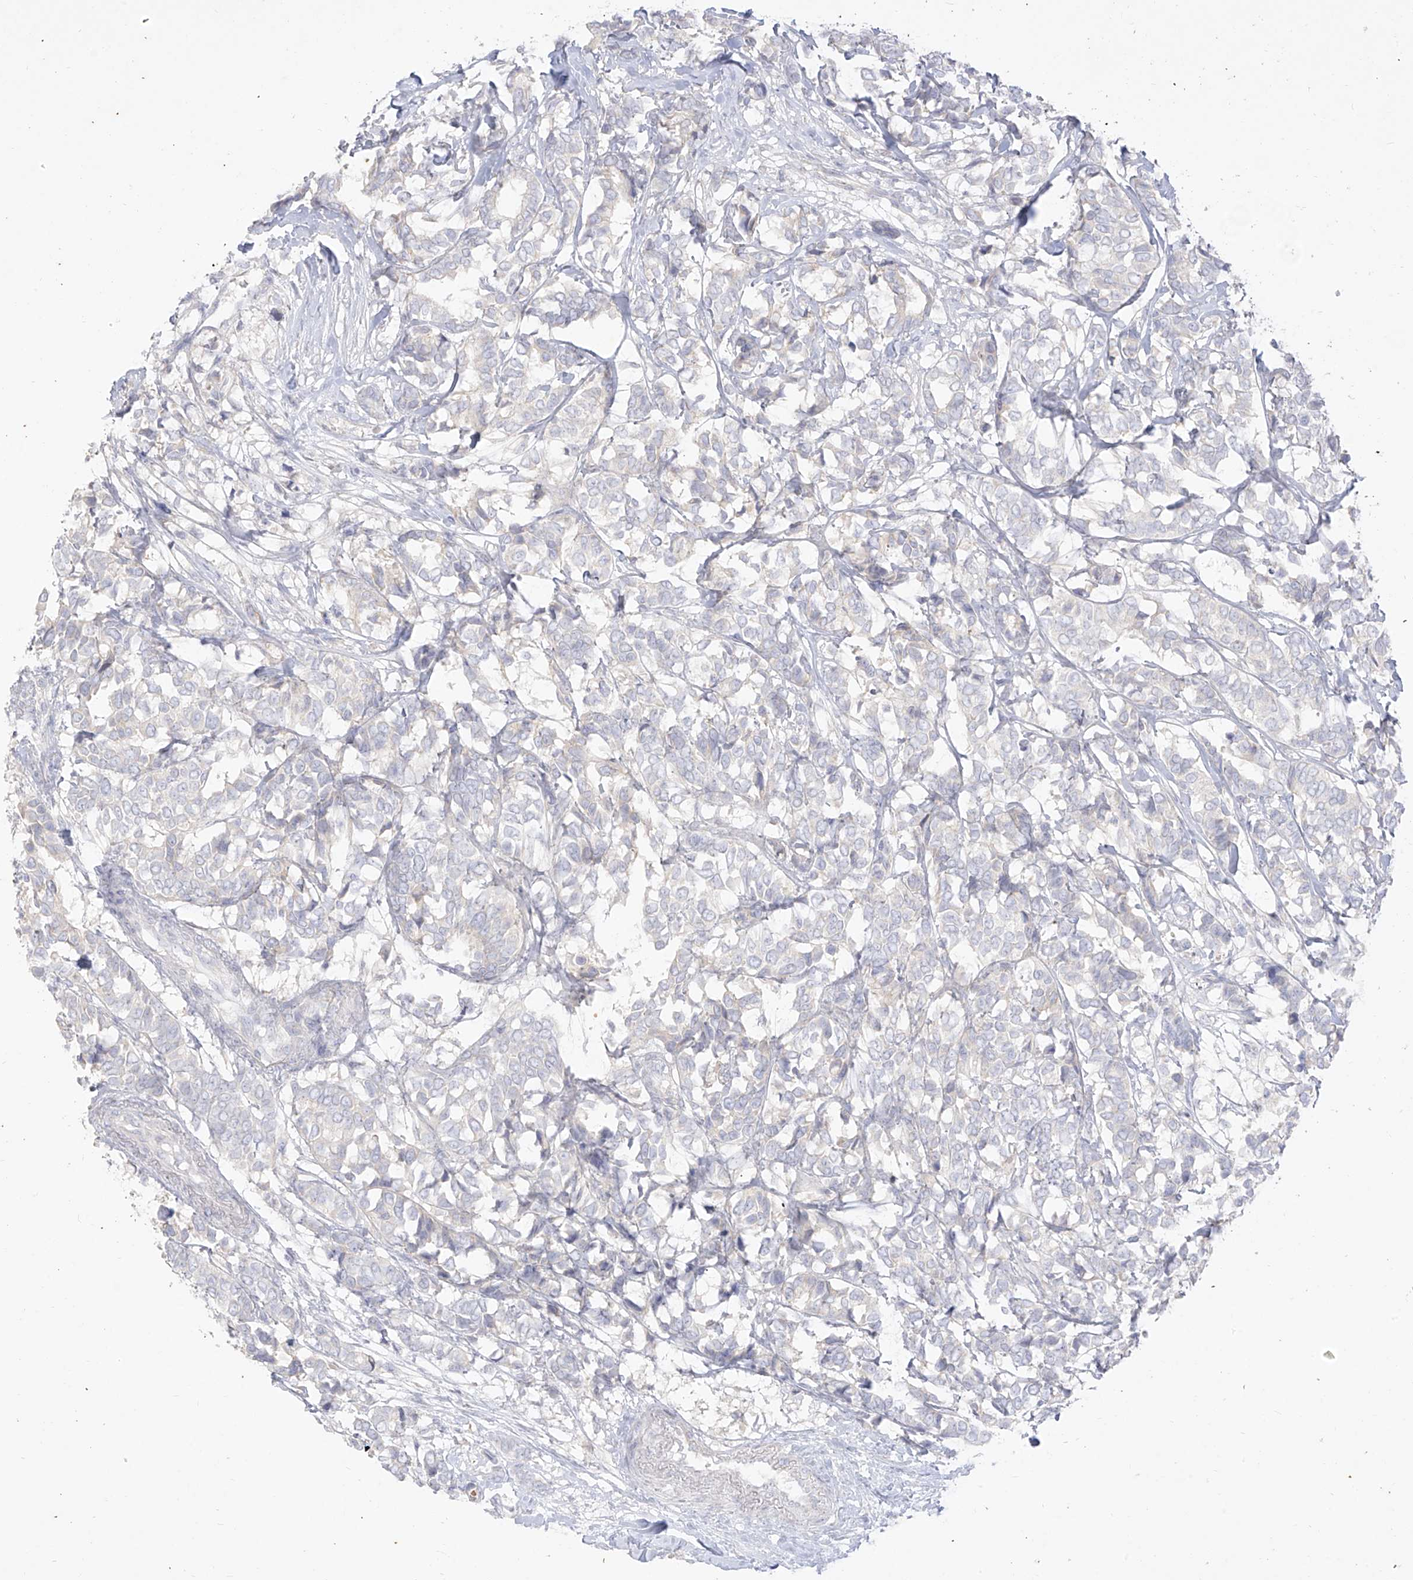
{"staining": {"intensity": "negative", "quantity": "none", "location": "none"}, "tissue": "breast cancer", "cell_type": "Tumor cells", "image_type": "cancer", "snomed": [{"axis": "morphology", "description": "Duct carcinoma"}, {"axis": "topography", "description": "Breast"}], "caption": "This image is of breast cancer stained with IHC to label a protein in brown with the nuclei are counter-stained blue. There is no positivity in tumor cells. (DAB immunohistochemistry visualized using brightfield microscopy, high magnification).", "gene": "ARHGEF40", "patient": {"sex": "female", "age": 87}}